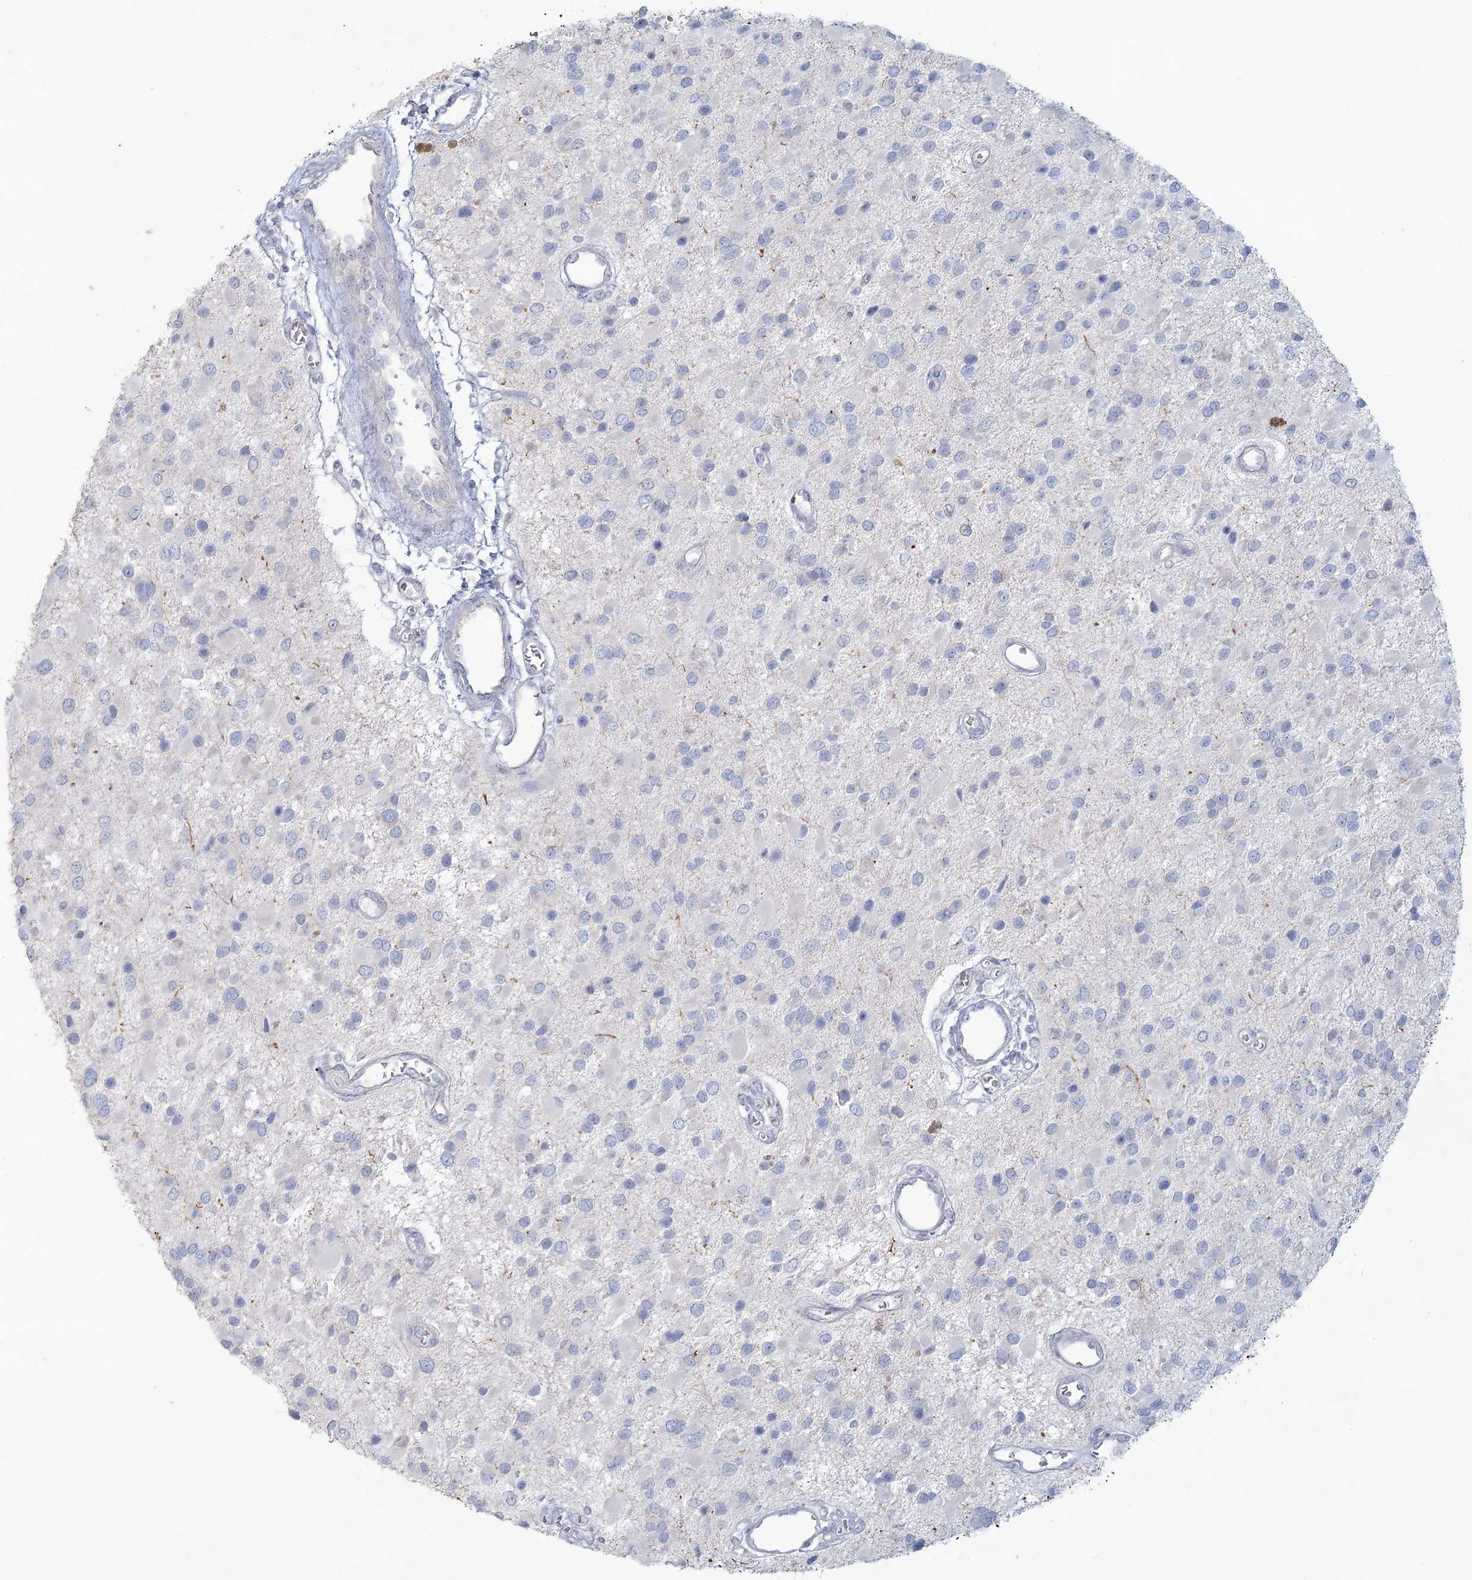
{"staining": {"intensity": "negative", "quantity": "none", "location": "none"}, "tissue": "glioma", "cell_type": "Tumor cells", "image_type": "cancer", "snomed": [{"axis": "morphology", "description": "Glioma, malignant, High grade"}, {"axis": "topography", "description": "Brain"}], "caption": "Tumor cells show no significant staining in malignant glioma (high-grade). (Stains: DAB (3,3'-diaminobenzidine) IHC with hematoxylin counter stain, Microscopy: brightfield microscopy at high magnification).", "gene": "LRP2BP", "patient": {"sex": "male", "age": 53}}